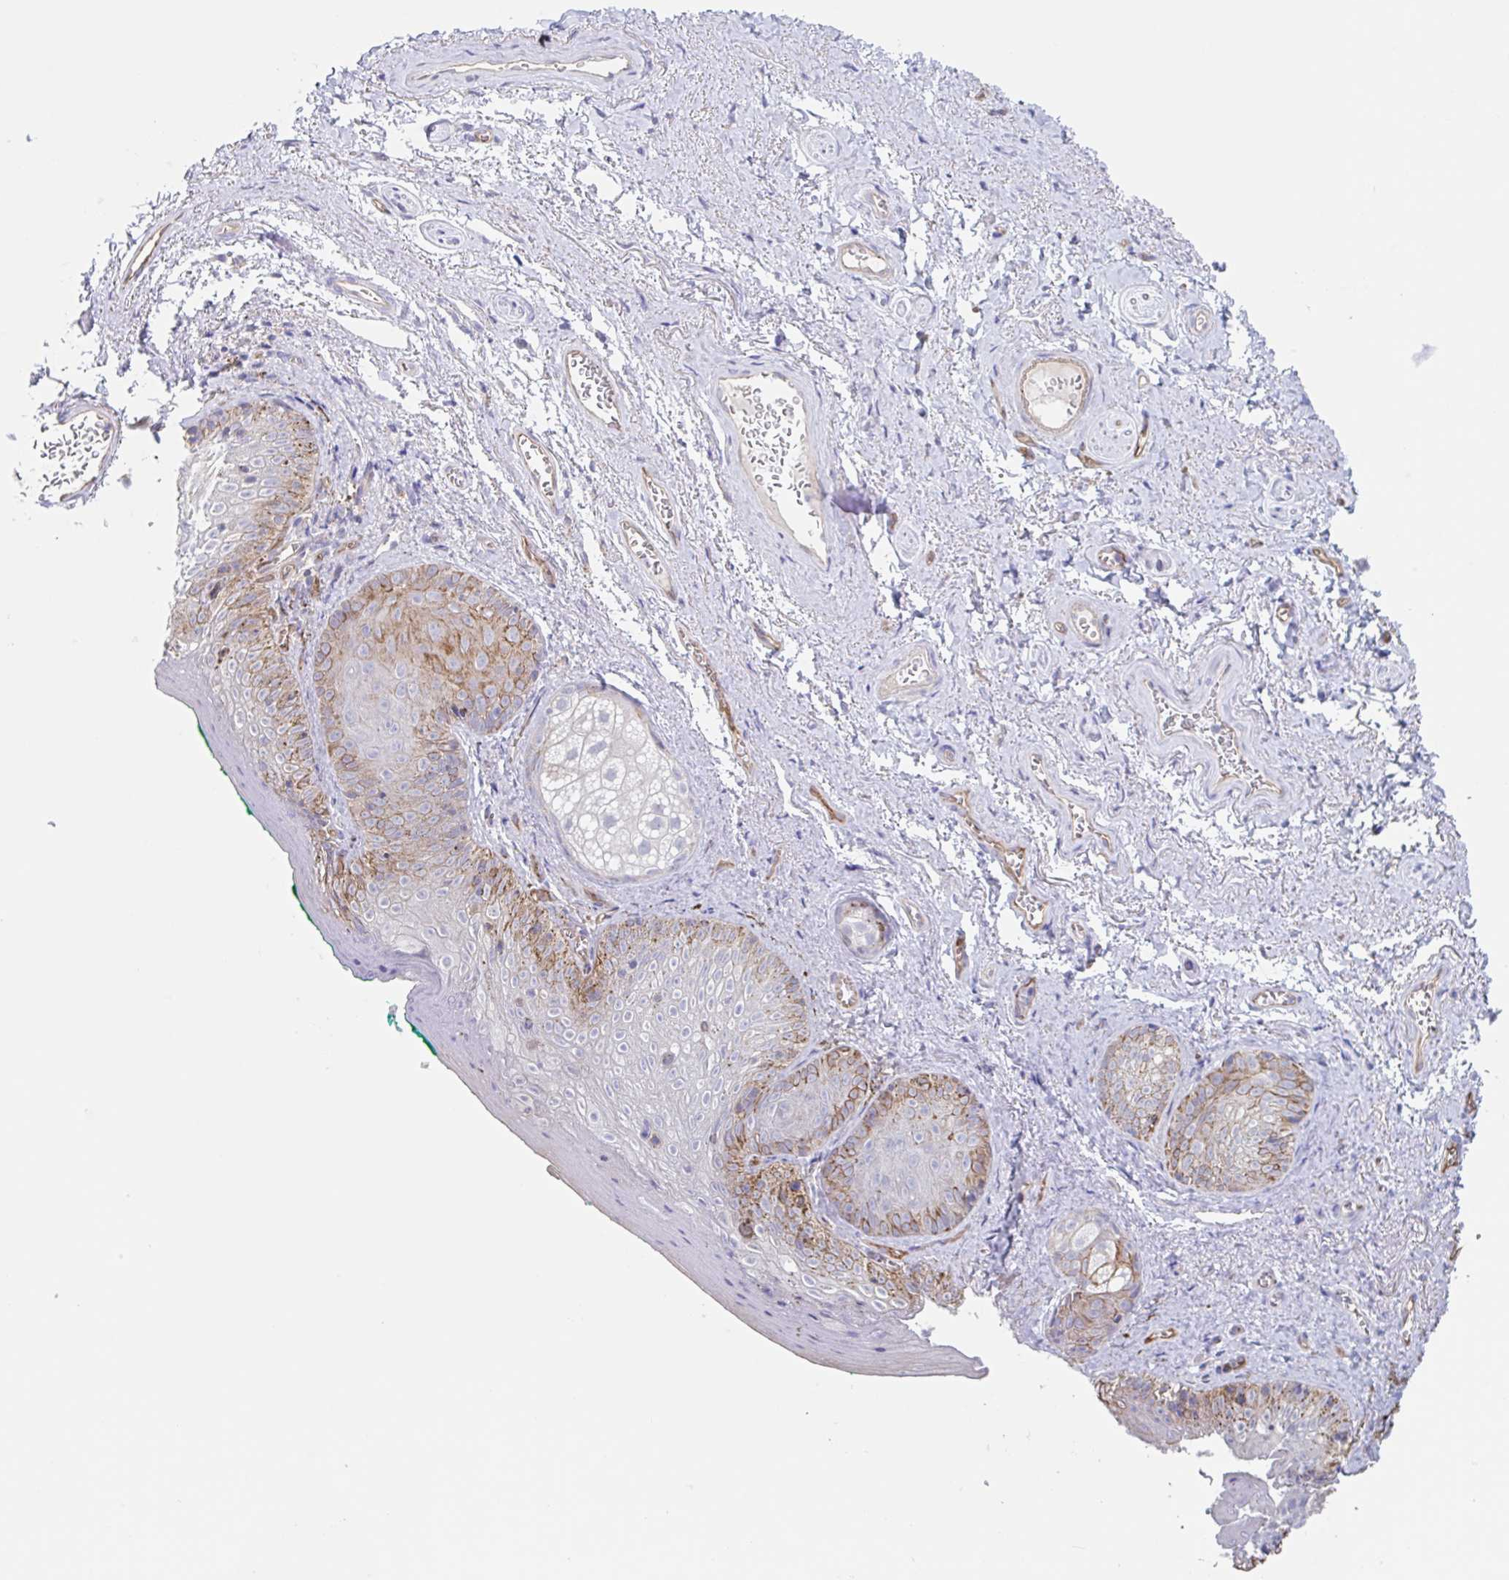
{"staining": {"intensity": "moderate", "quantity": "<25%", "location": "cytoplasmic/membranous"}, "tissue": "vagina", "cell_type": "Squamous epithelial cells", "image_type": "normal", "snomed": [{"axis": "morphology", "description": "Normal tissue, NOS"}, {"axis": "topography", "description": "Vulva"}, {"axis": "topography", "description": "Vagina"}, {"axis": "topography", "description": "Peripheral nerve tissue"}], "caption": "Brown immunohistochemical staining in unremarkable vagina reveals moderate cytoplasmic/membranous staining in about <25% of squamous epithelial cells.", "gene": "EHD4", "patient": {"sex": "female", "age": 66}}